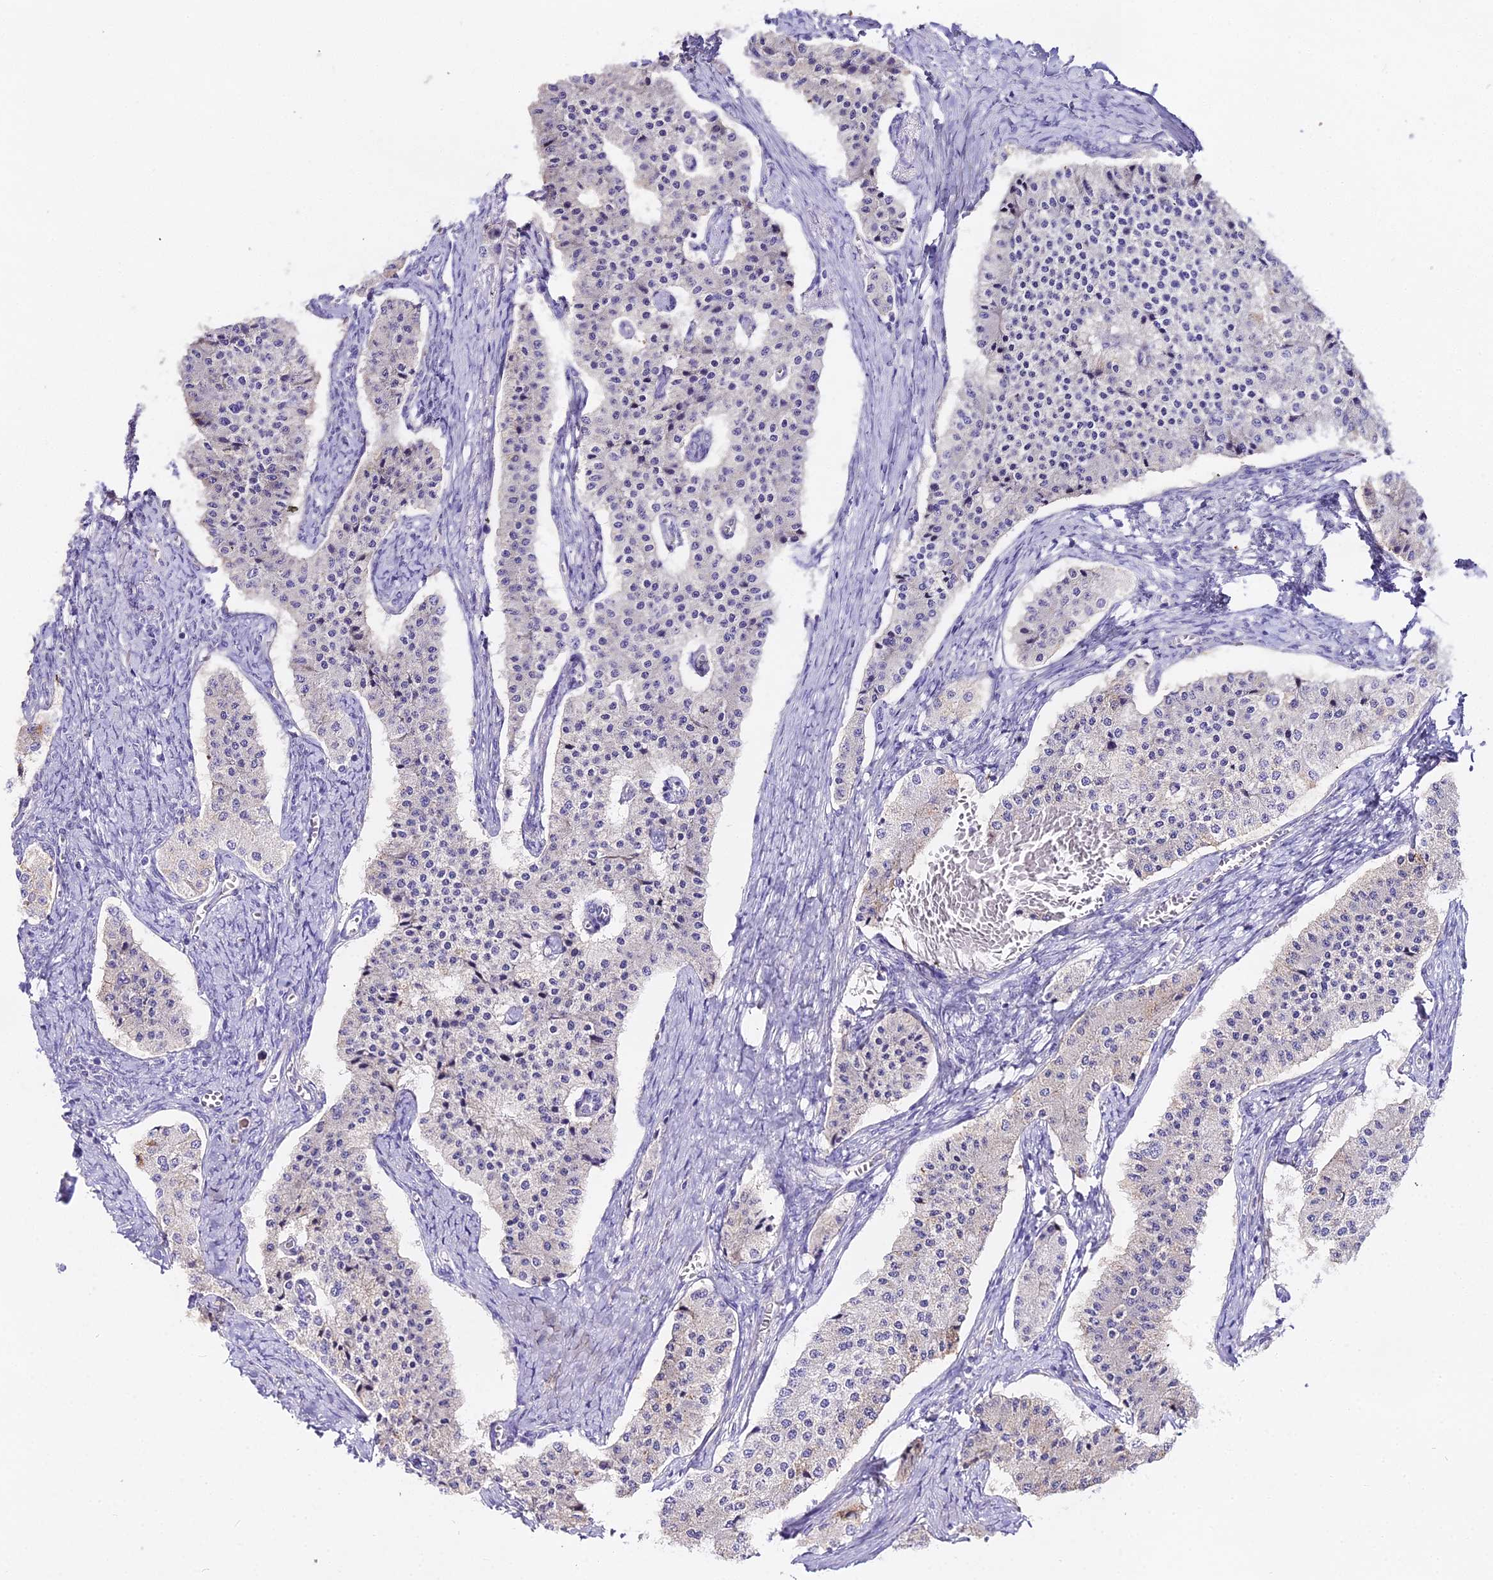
{"staining": {"intensity": "negative", "quantity": "none", "location": "none"}, "tissue": "carcinoid", "cell_type": "Tumor cells", "image_type": "cancer", "snomed": [{"axis": "morphology", "description": "Carcinoid, malignant, NOS"}, {"axis": "topography", "description": "Colon"}], "caption": "Photomicrograph shows no protein expression in tumor cells of carcinoid tissue.", "gene": "GLYAT", "patient": {"sex": "female", "age": 52}}